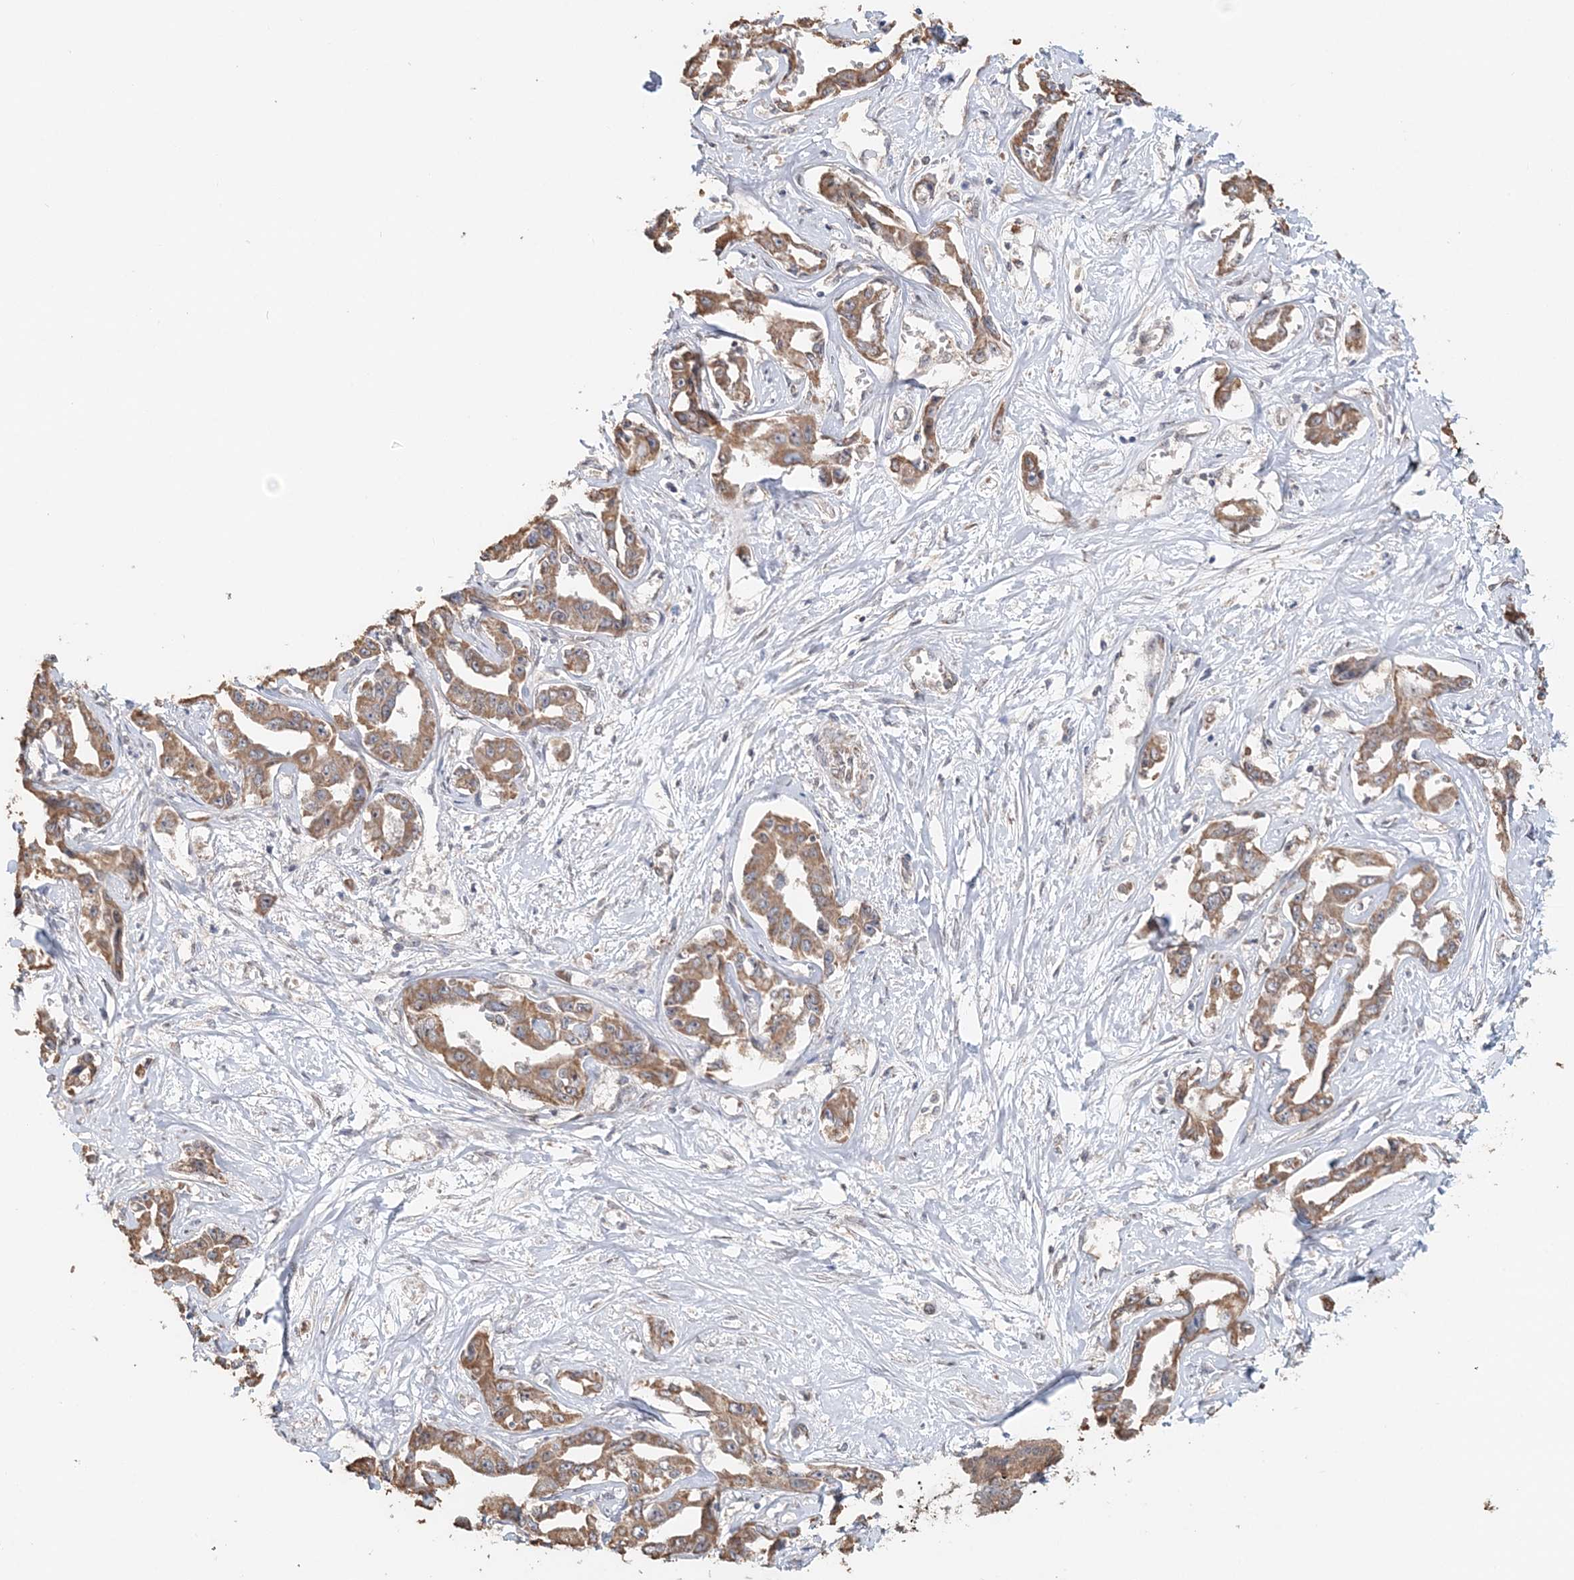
{"staining": {"intensity": "moderate", "quantity": ">75%", "location": "cytoplasmic/membranous"}, "tissue": "liver cancer", "cell_type": "Tumor cells", "image_type": "cancer", "snomed": [{"axis": "morphology", "description": "Cholangiocarcinoma"}, {"axis": "topography", "description": "Liver"}], "caption": "Tumor cells show medium levels of moderate cytoplasmic/membranous staining in approximately >75% of cells in human liver cancer. Using DAB (brown) and hematoxylin (blue) stains, captured at high magnification using brightfield microscopy.", "gene": "FBXO38", "patient": {"sex": "male", "age": 59}}